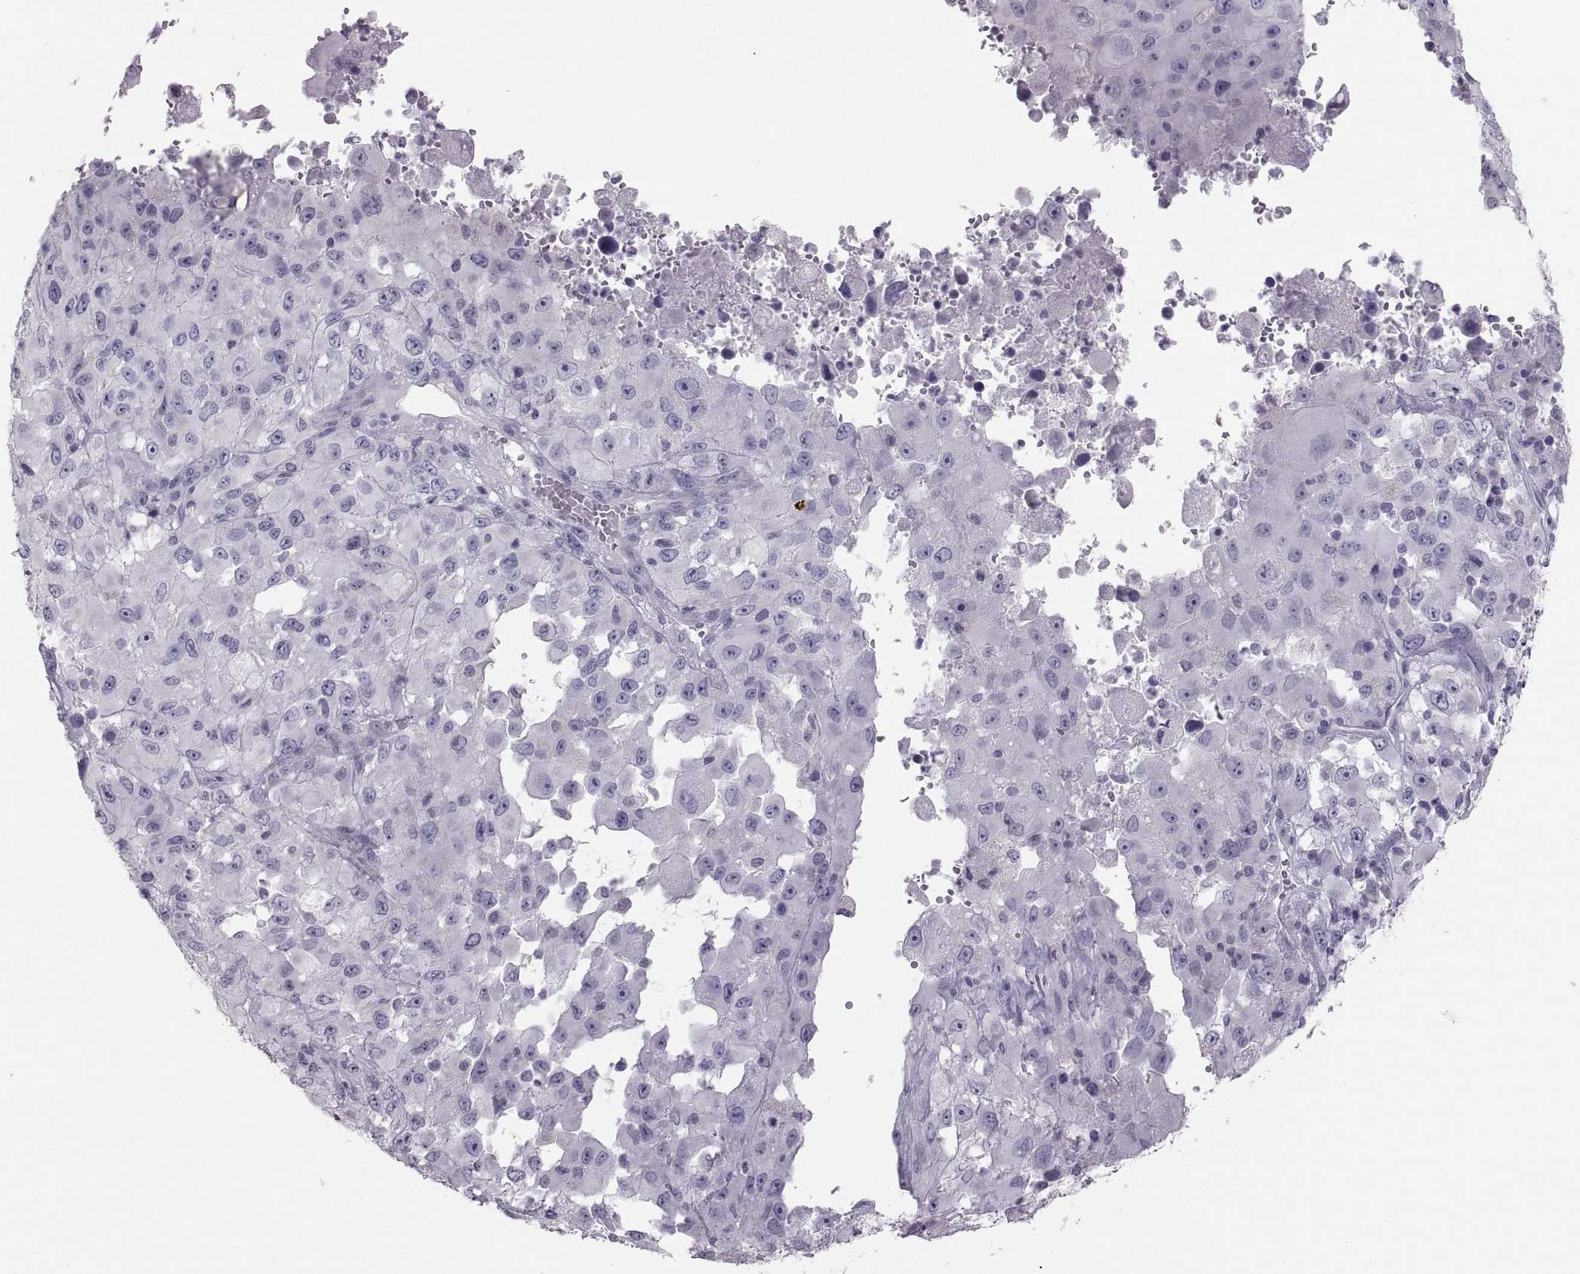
{"staining": {"intensity": "negative", "quantity": "none", "location": "none"}, "tissue": "melanoma", "cell_type": "Tumor cells", "image_type": "cancer", "snomed": [{"axis": "morphology", "description": "Malignant melanoma, Metastatic site"}, {"axis": "topography", "description": "Soft tissue"}], "caption": "High power microscopy image of an immunohistochemistry micrograph of malignant melanoma (metastatic site), revealing no significant expression in tumor cells. (DAB (3,3'-diaminobenzidine) immunohistochemistry with hematoxylin counter stain).", "gene": "WBP2NL", "patient": {"sex": "male", "age": 50}}